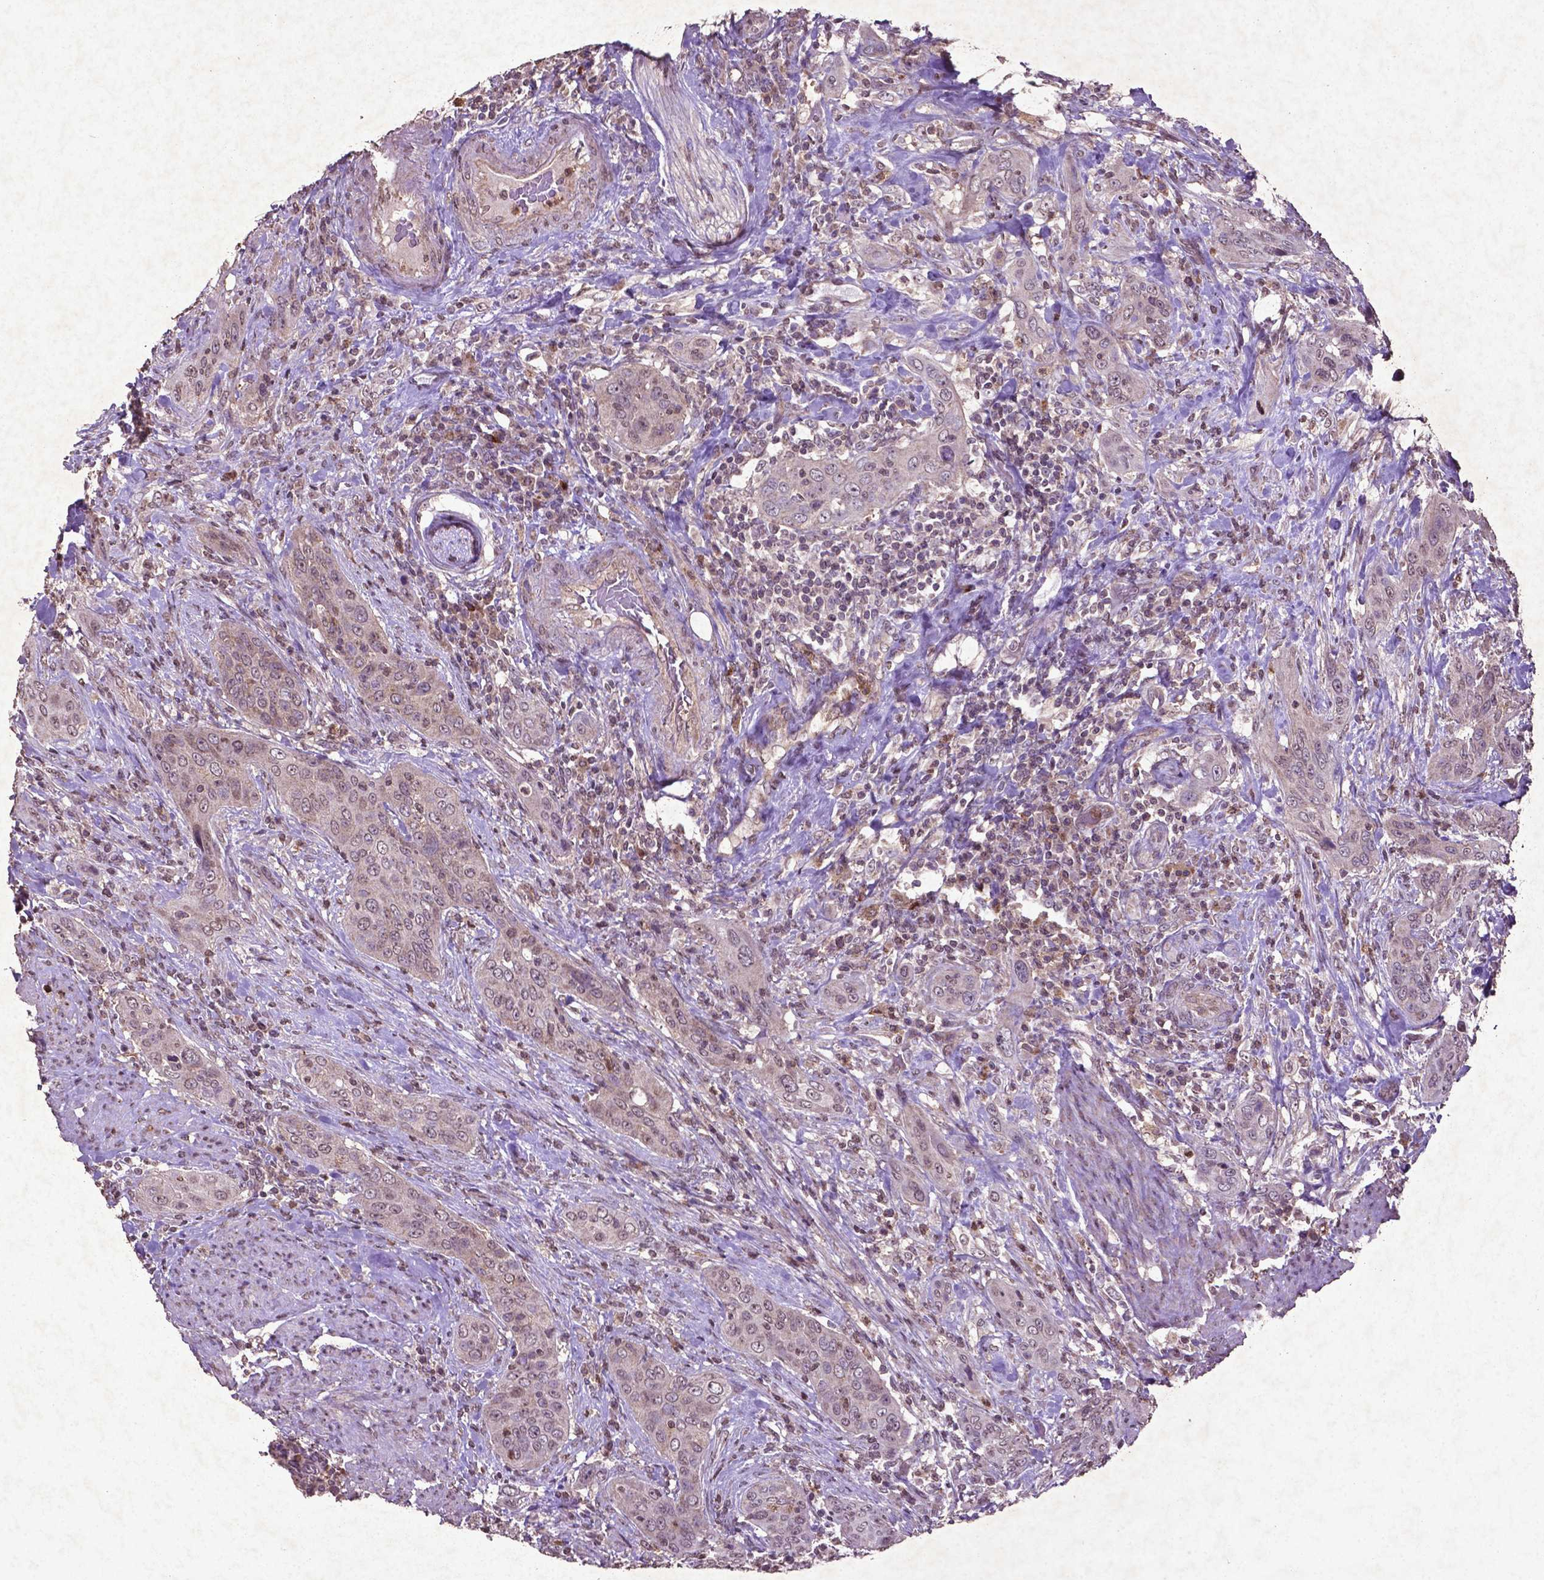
{"staining": {"intensity": "negative", "quantity": "none", "location": "none"}, "tissue": "urothelial cancer", "cell_type": "Tumor cells", "image_type": "cancer", "snomed": [{"axis": "morphology", "description": "Urothelial carcinoma, High grade"}, {"axis": "topography", "description": "Urinary bladder"}], "caption": "High magnification brightfield microscopy of urothelial cancer stained with DAB (brown) and counterstained with hematoxylin (blue): tumor cells show no significant expression.", "gene": "MTOR", "patient": {"sex": "male", "age": 82}}